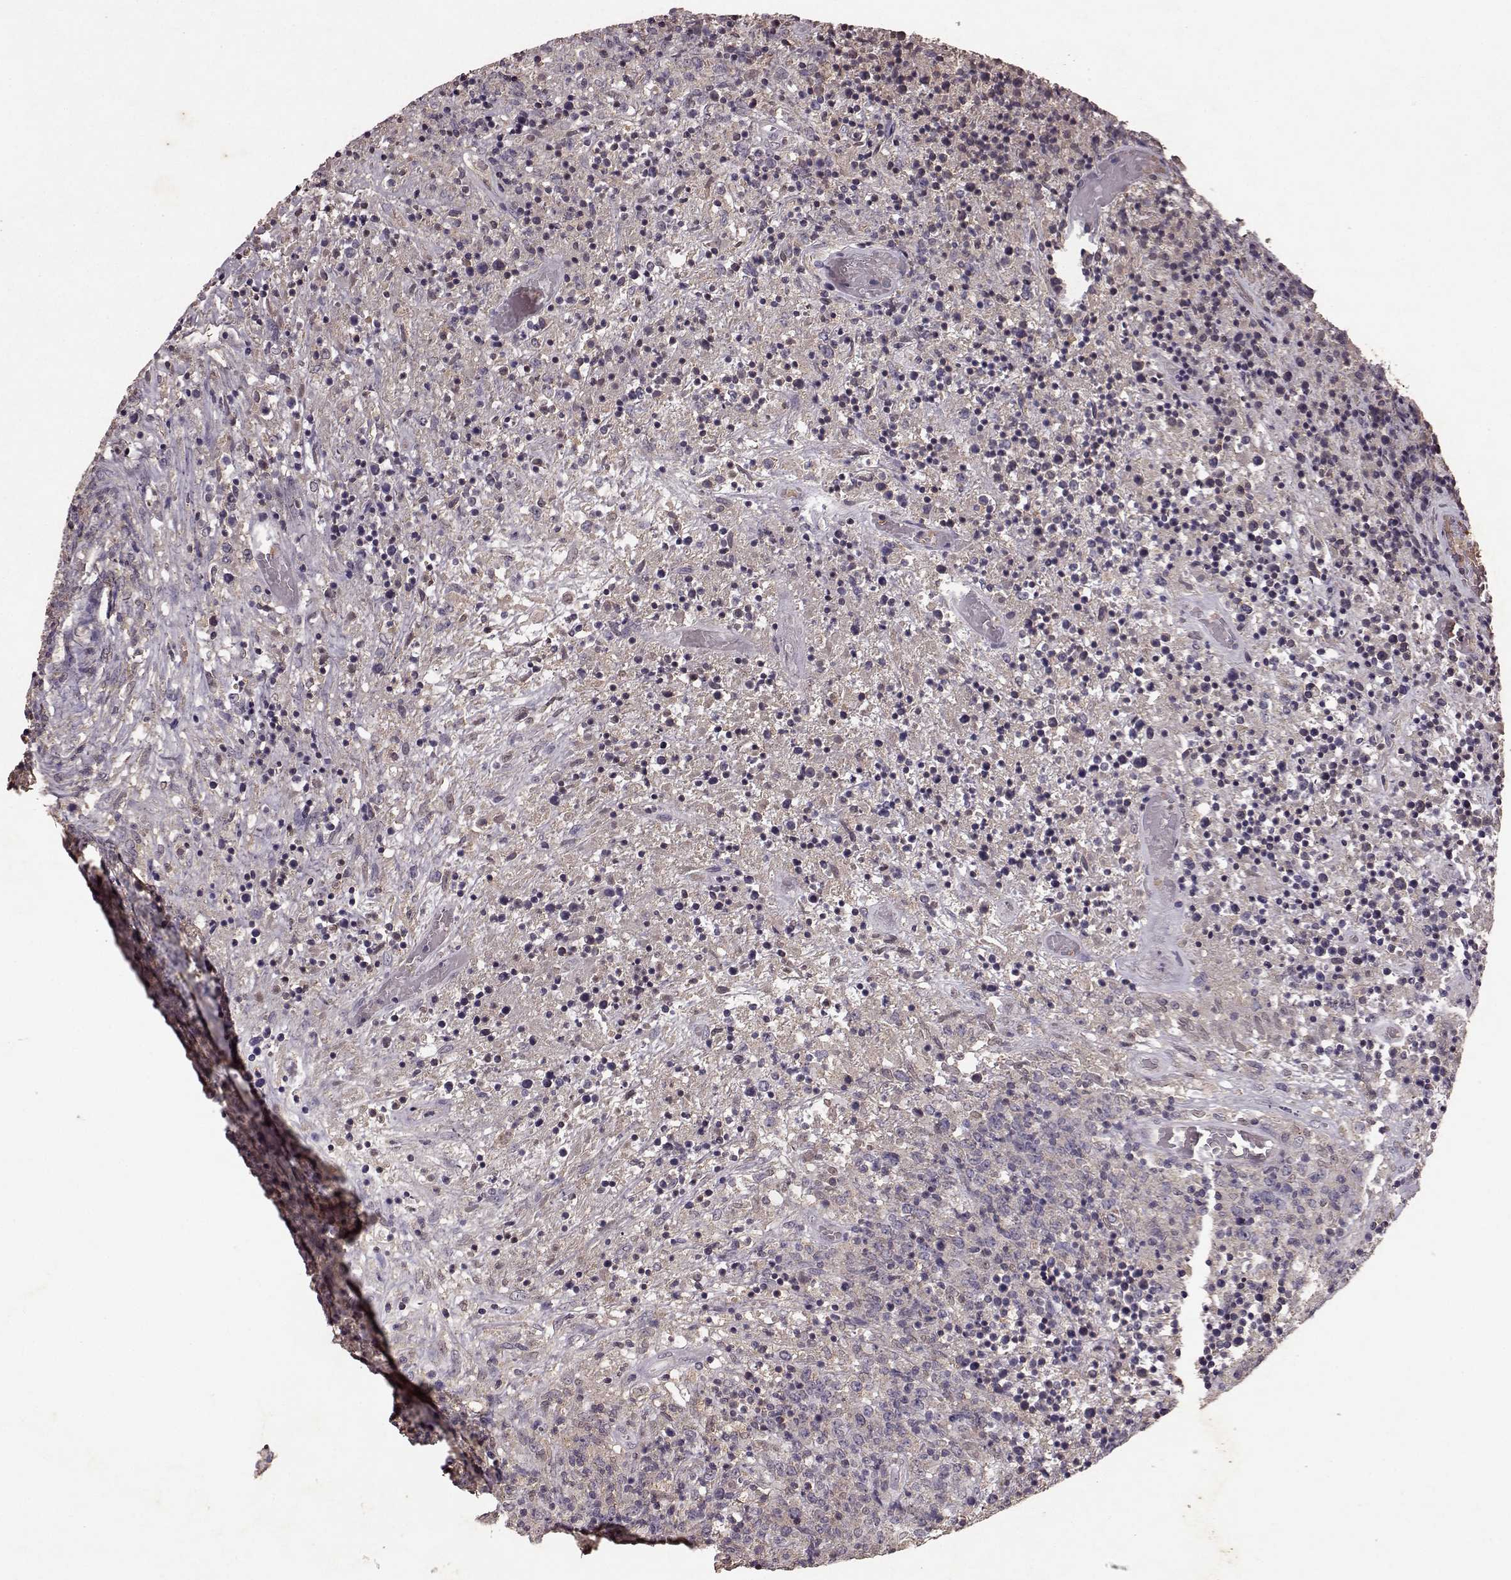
{"staining": {"intensity": "negative", "quantity": "none", "location": "none"}, "tissue": "lymphoma", "cell_type": "Tumor cells", "image_type": "cancer", "snomed": [{"axis": "morphology", "description": "Malignant lymphoma, non-Hodgkin's type, High grade"}, {"axis": "topography", "description": "Lung"}], "caption": "Immunohistochemistry (IHC) image of neoplastic tissue: lymphoma stained with DAB (3,3'-diaminobenzidine) shows no significant protein staining in tumor cells.", "gene": "FRRS1L", "patient": {"sex": "male", "age": 79}}